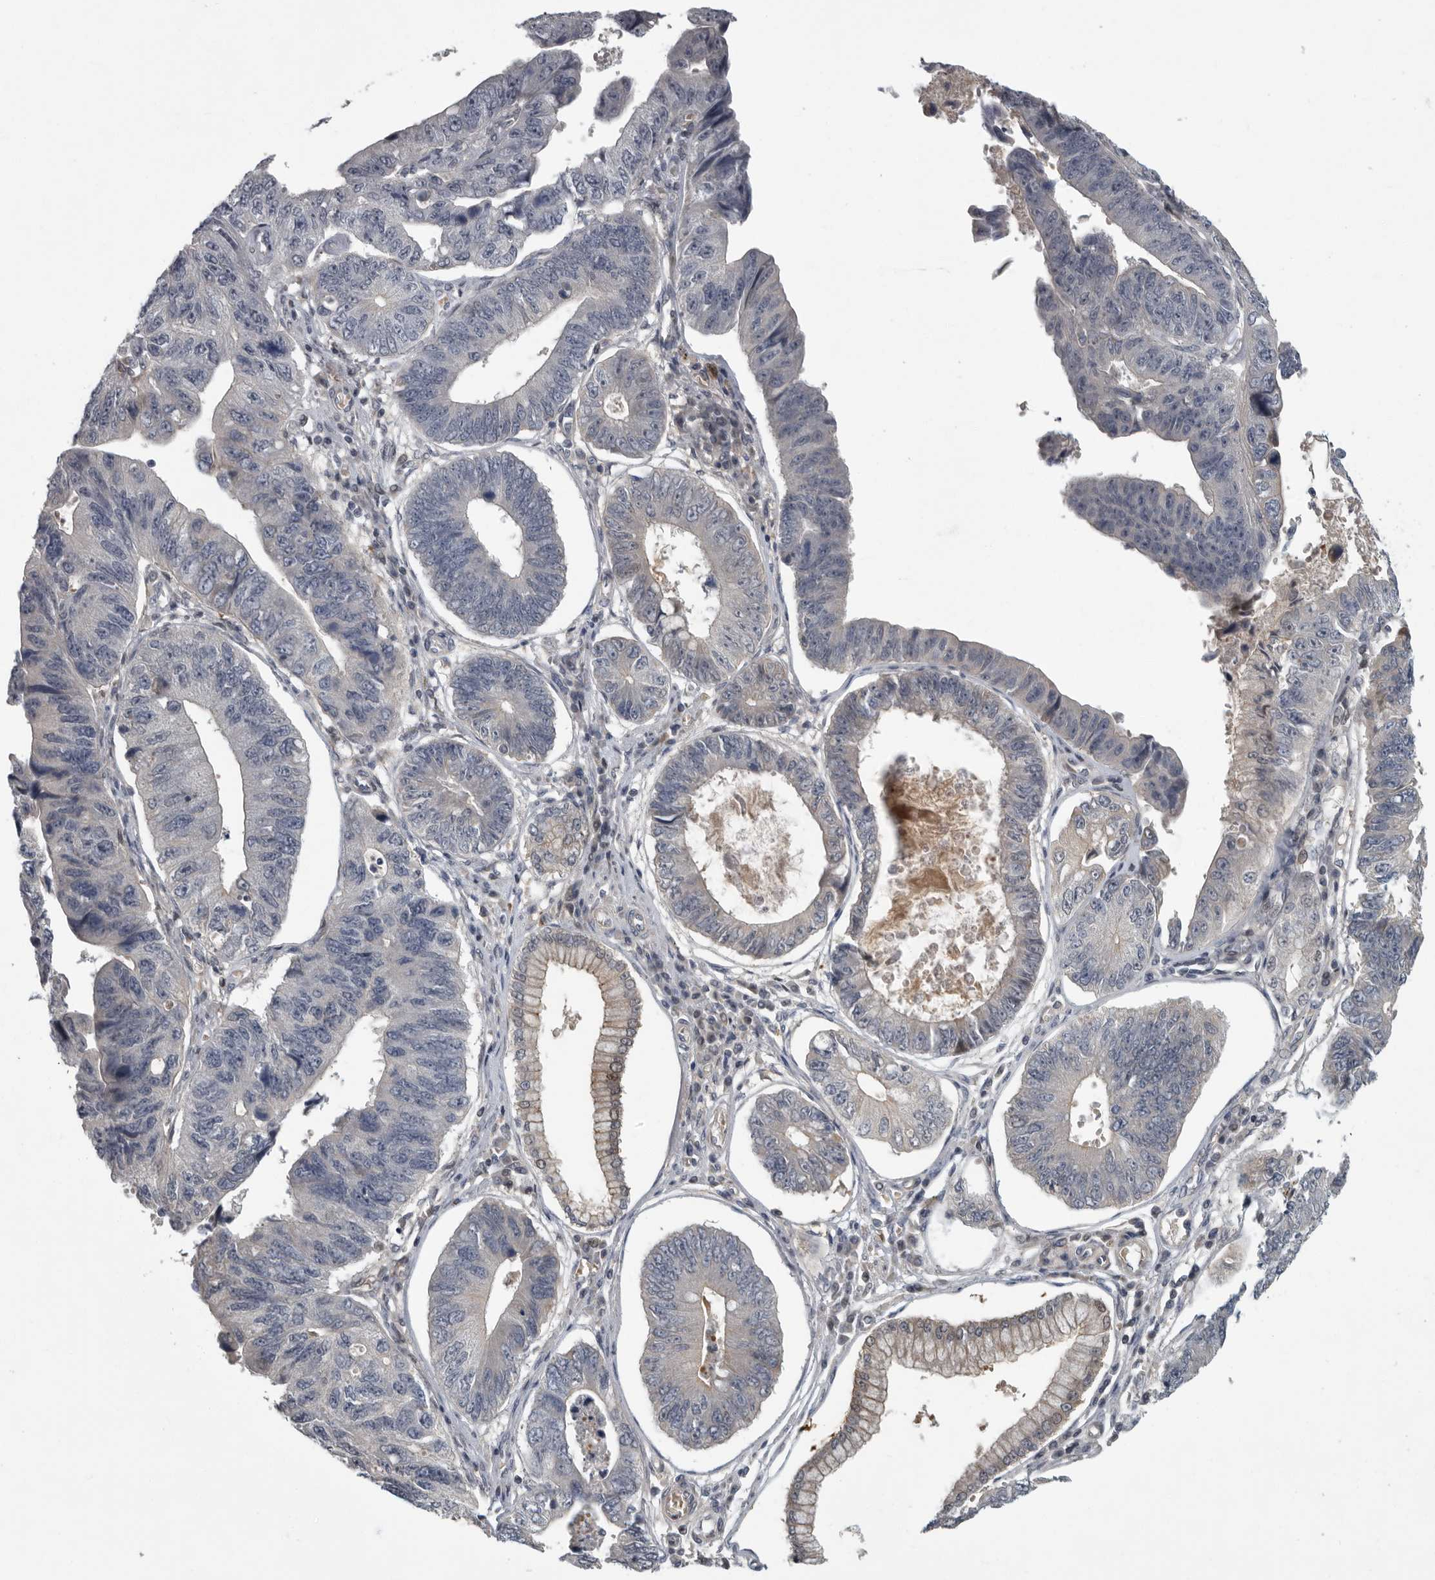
{"staining": {"intensity": "negative", "quantity": "none", "location": "none"}, "tissue": "stomach cancer", "cell_type": "Tumor cells", "image_type": "cancer", "snomed": [{"axis": "morphology", "description": "Adenocarcinoma, NOS"}, {"axis": "topography", "description": "Stomach"}], "caption": "There is no significant staining in tumor cells of adenocarcinoma (stomach). Brightfield microscopy of immunohistochemistry (IHC) stained with DAB (3,3'-diaminobenzidine) (brown) and hematoxylin (blue), captured at high magnification.", "gene": "PDE7A", "patient": {"sex": "male", "age": 59}}